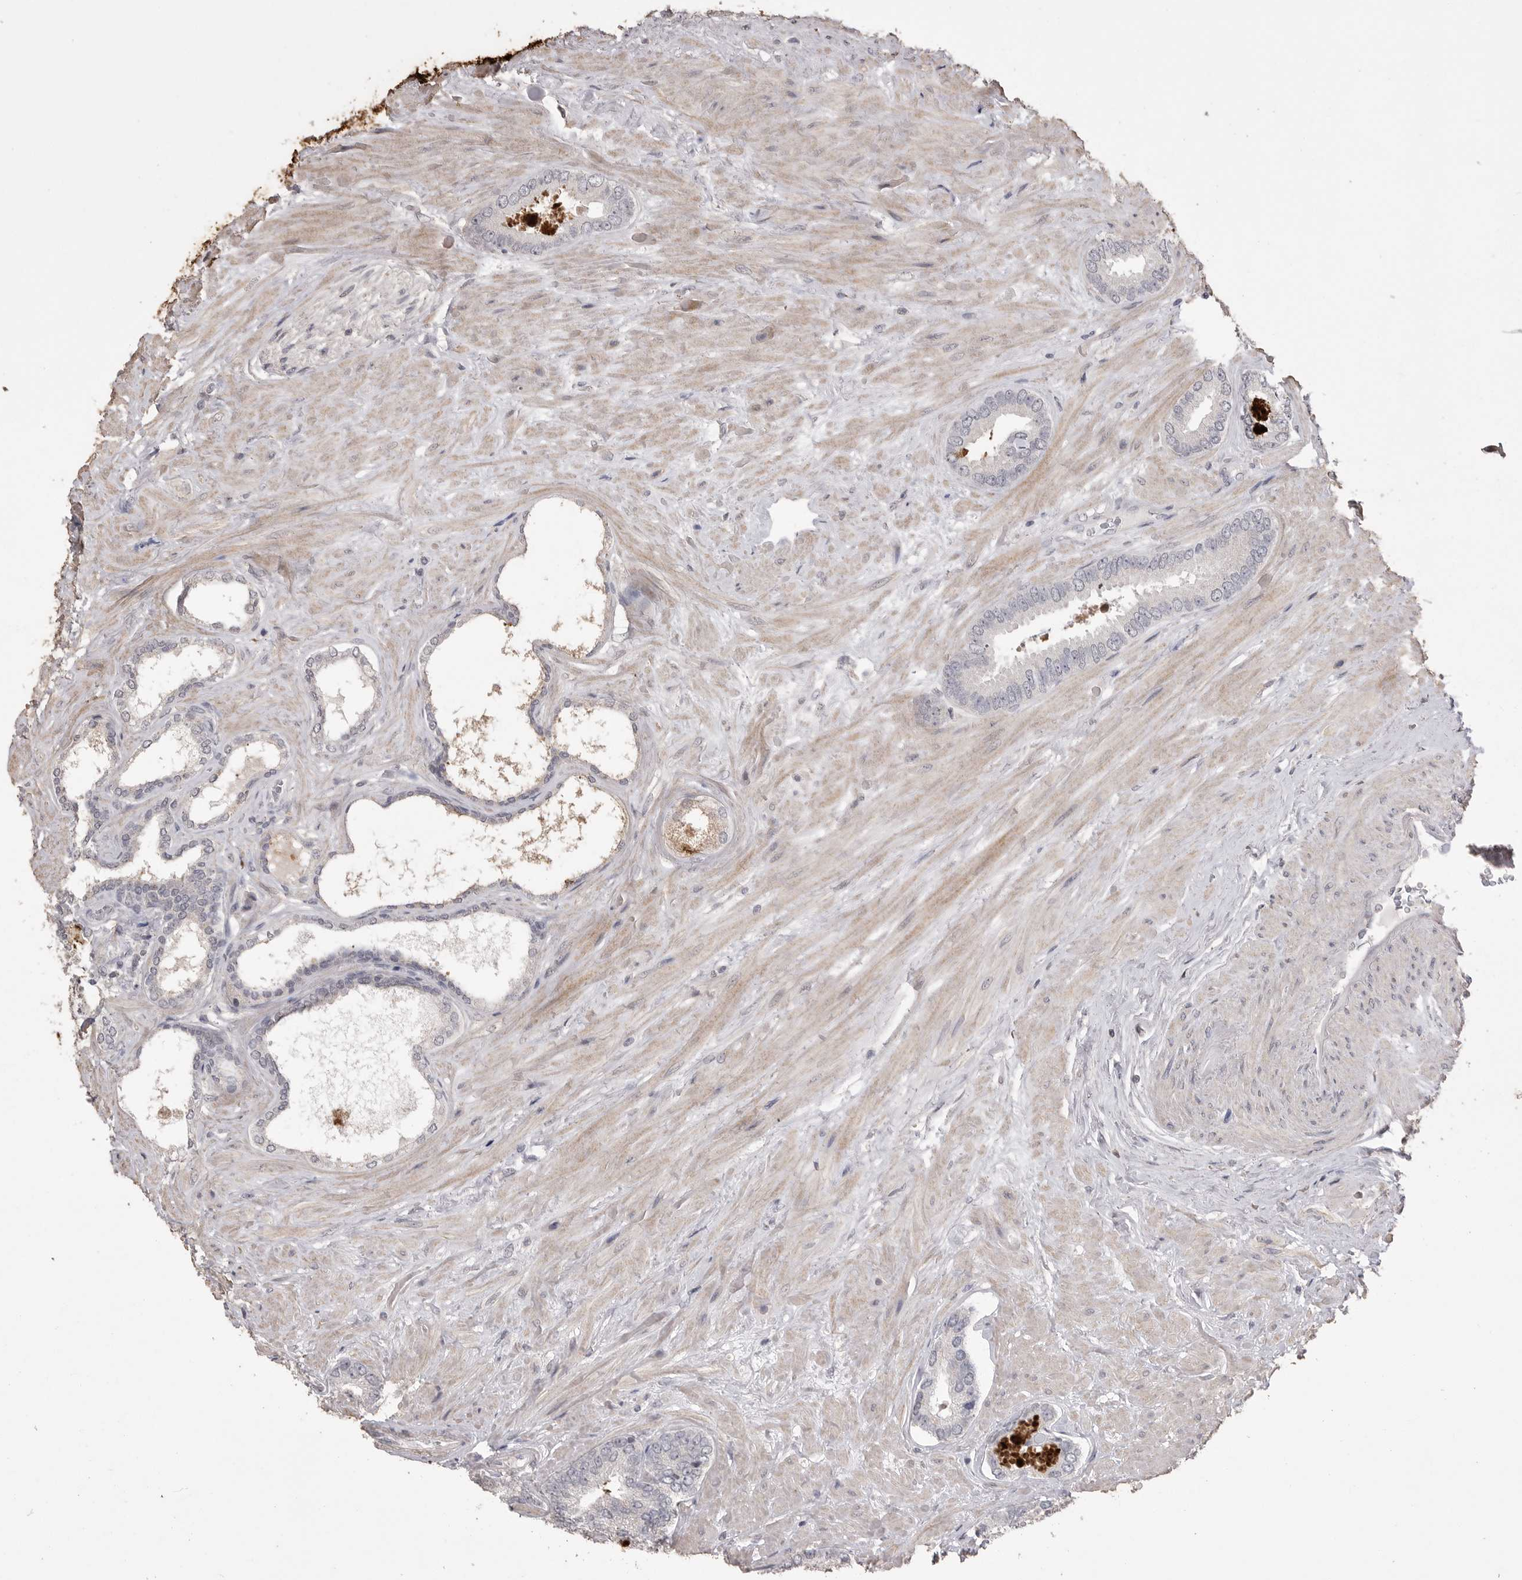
{"staining": {"intensity": "negative", "quantity": "none", "location": "none"}, "tissue": "prostate cancer", "cell_type": "Tumor cells", "image_type": "cancer", "snomed": [{"axis": "morphology", "description": "Adenocarcinoma, Low grade"}, {"axis": "topography", "description": "Prostate"}], "caption": "A high-resolution photomicrograph shows IHC staining of prostate cancer (adenocarcinoma (low-grade)), which reveals no significant positivity in tumor cells.", "gene": "MMP7", "patient": {"sex": "male", "age": 71}}